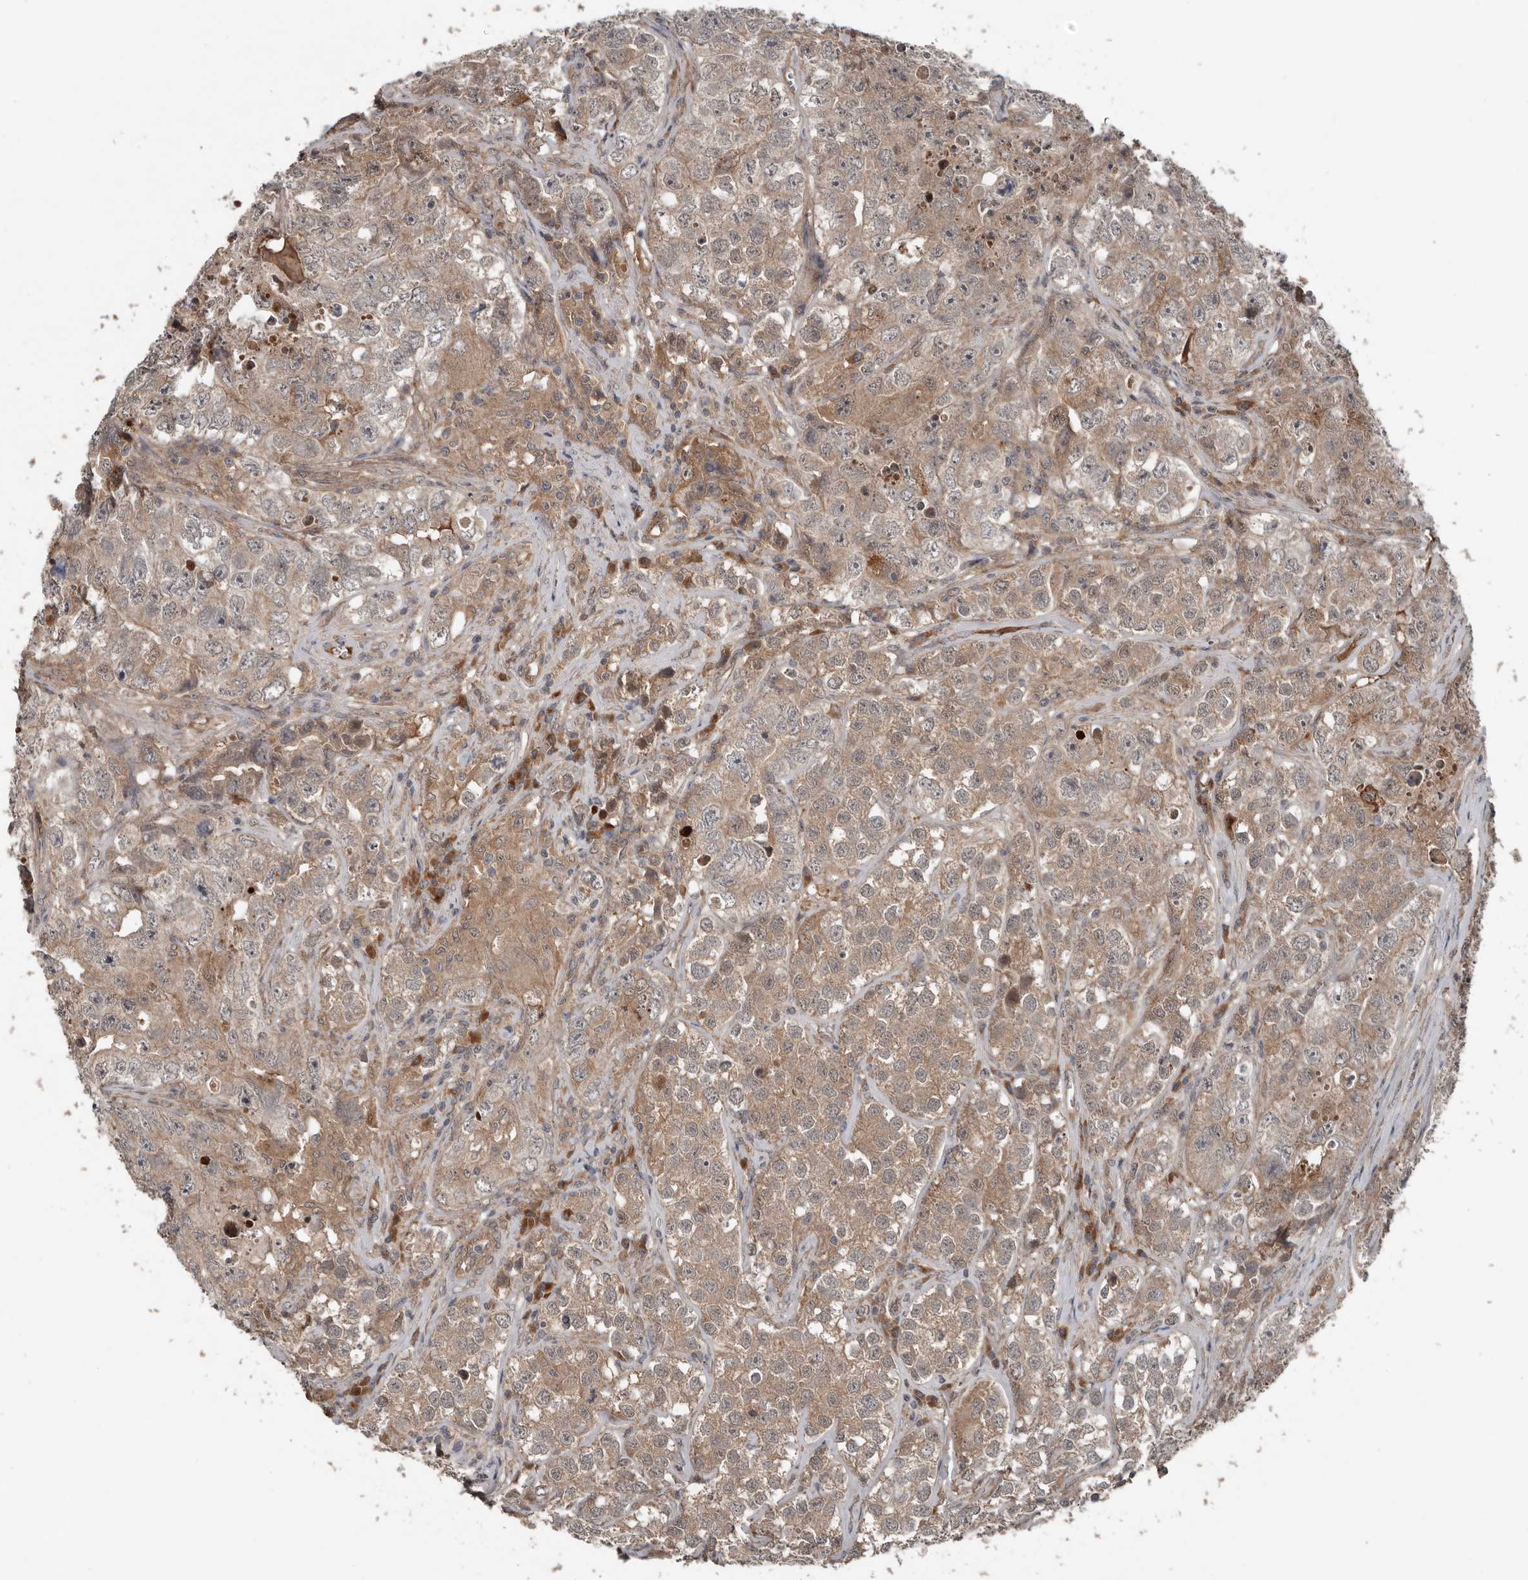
{"staining": {"intensity": "moderate", "quantity": ">75%", "location": "cytoplasmic/membranous"}, "tissue": "testis cancer", "cell_type": "Tumor cells", "image_type": "cancer", "snomed": [{"axis": "morphology", "description": "Seminoma, NOS"}, {"axis": "morphology", "description": "Carcinoma, Embryonal, NOS"}, {"axis": "topography", "description": "Testis"}], "caption": "This histopathology image displays IHC staining of human testis cancer, with medium moderate cytoplasmic/membranous staining in approximately >75% of tumor cells.", "gene": "DNAJB4", "patient": {"sex": "male", "age": 43}}